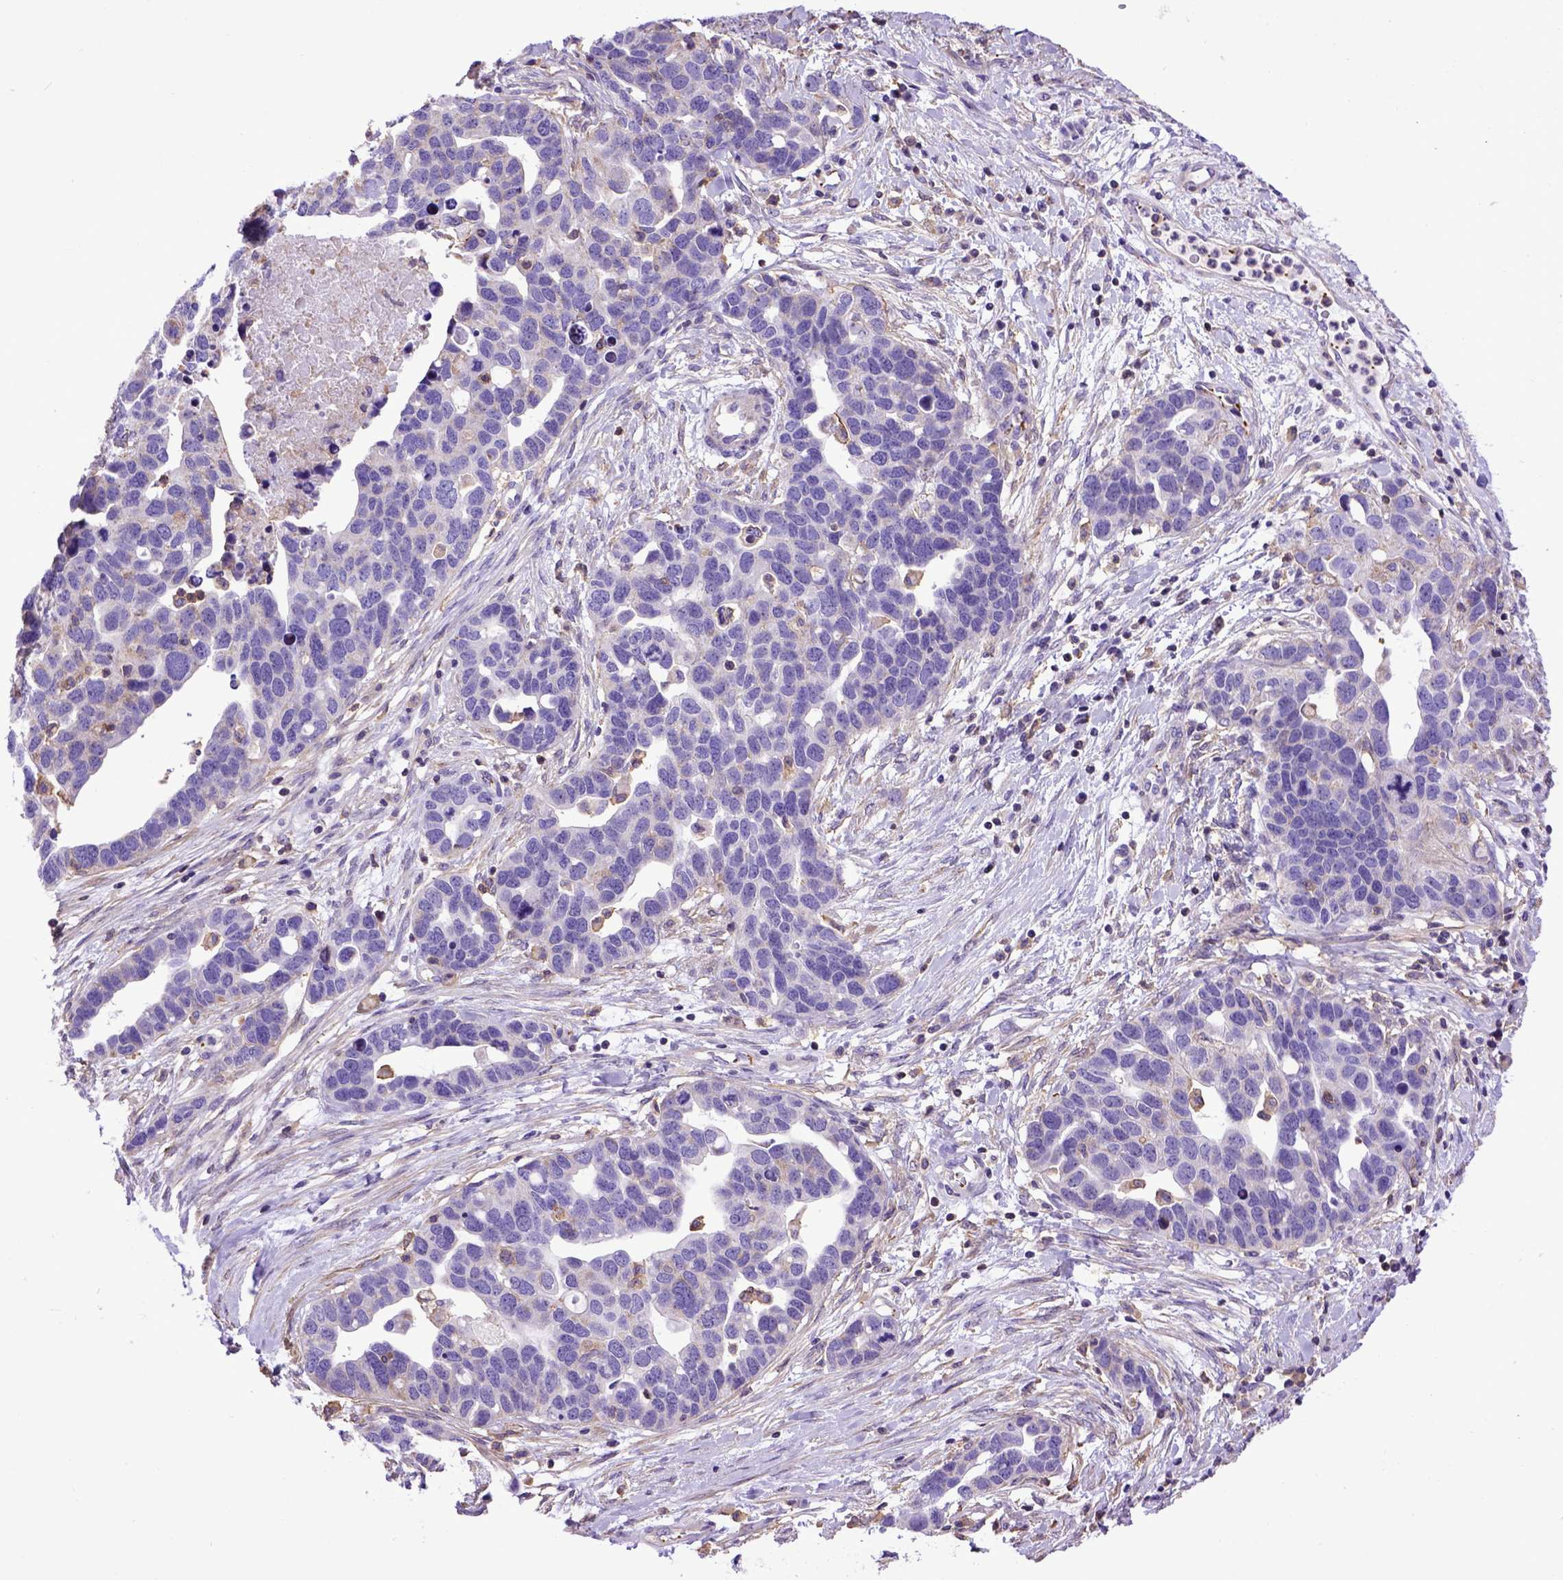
{"staining": {"intensity": "negative", "quantity": "none", "location": "none"}, "tissue": "ovarian cancer", "cell_type": "Tumor cells", "image_type": "cancer", "snomed": [{"axis": "morphology", "description": "Cystadenocarcinoma, serous, NOS"}, {"axis": "topography", "description": "Ovary"}], "caption": "Immunohistochemistry (IHC) of ovarian cancer shows no positivity in tumor cells. (Brightfield microscopy of DAB (3,3'-diaminobenzidine) immunohistochemistry (IHC) at high magnification).", "gene": "ASAH2", "patient": {"sex": "female", "age": 54}}